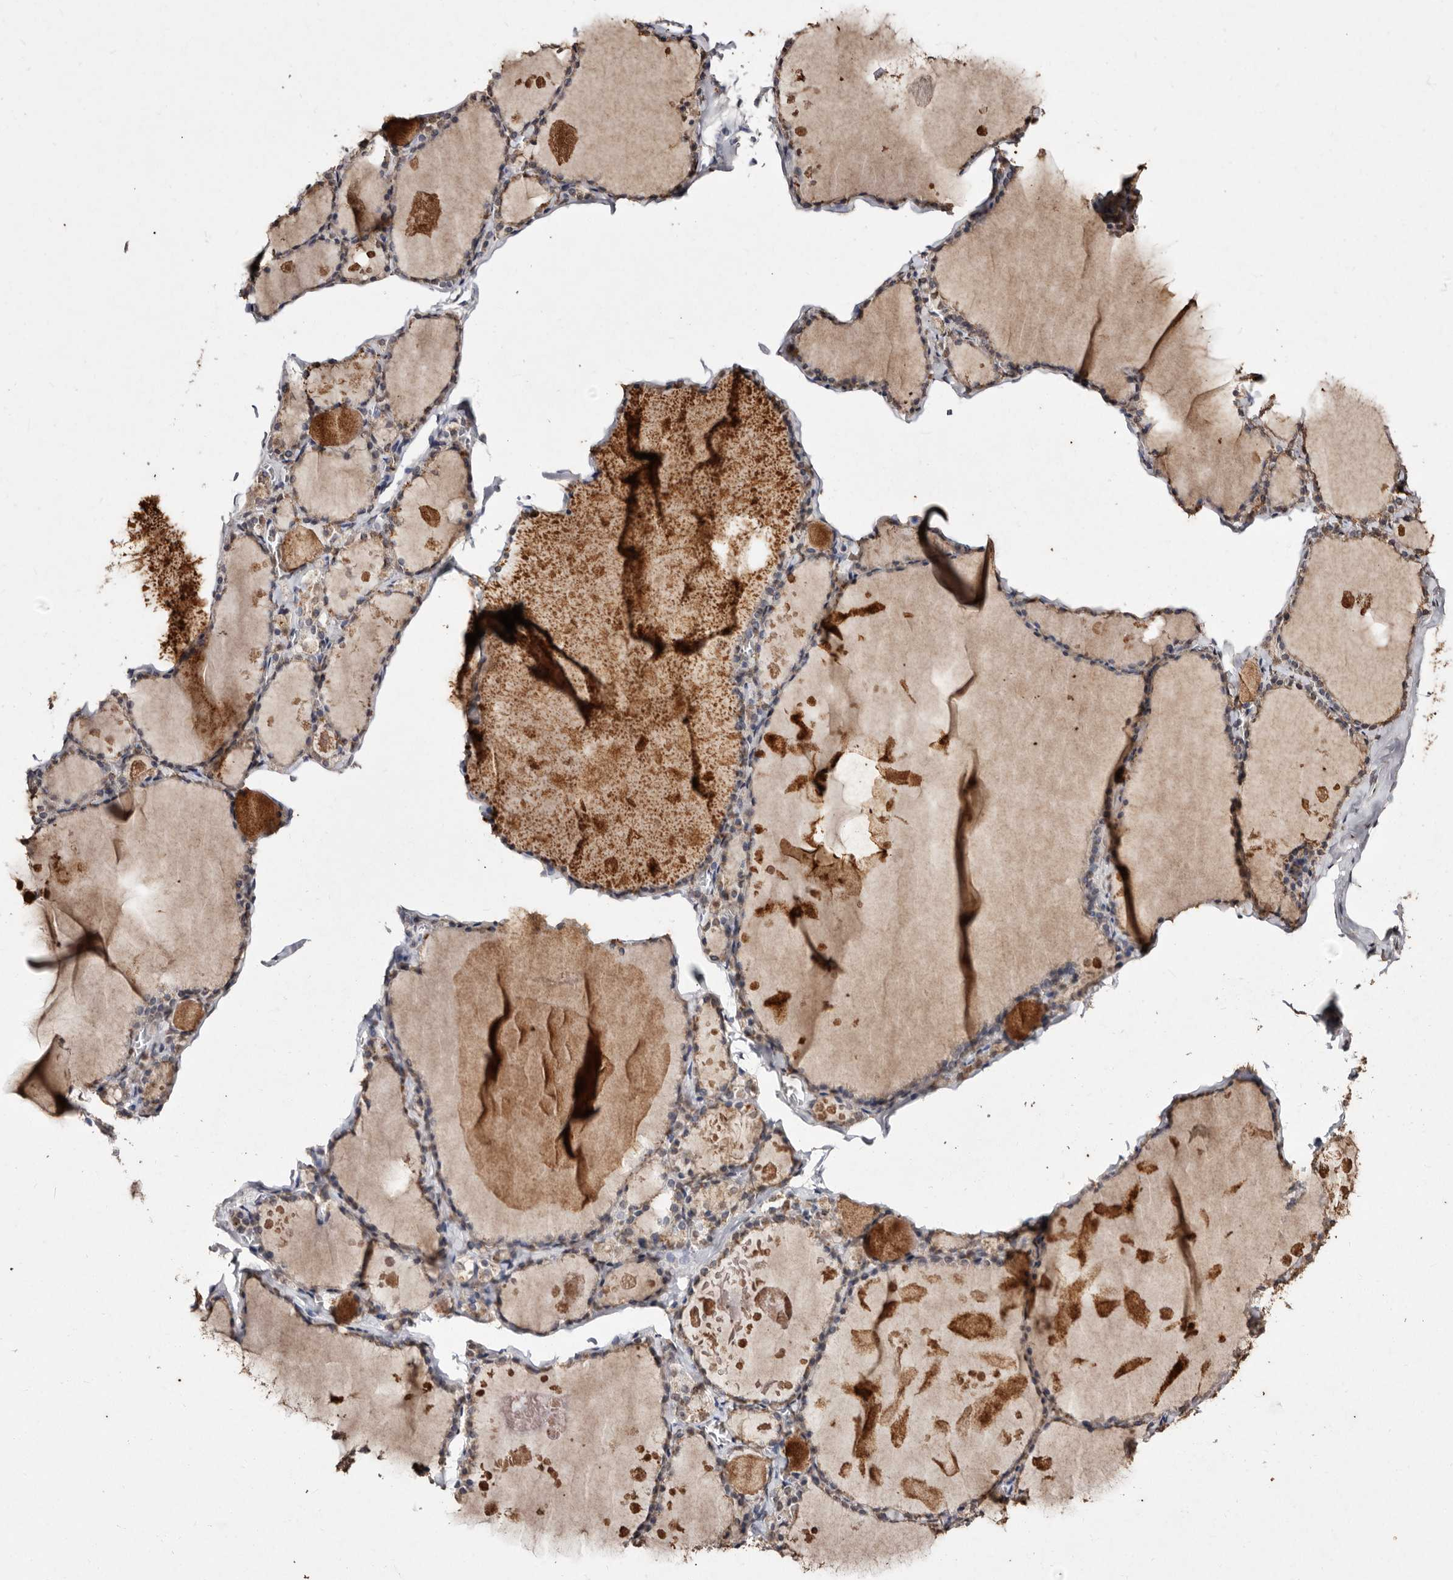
{"staining": {"intensity": "negative", "quantity": "none", "location": "none"}, "tissue": "thyroid gland", "cell_type": "Glandular cells", "image_type": "normal", "snomed": [{"axis": "morphology", "description": "Normal tissue, NOS"}, {"axis": "topography", "description": "Thyroid gland"}], "caption": "Immunohistochemical staining of benign human thyroid gland demonstrates no significant expression in glandular cells. Nuclei are stained in blue.", "gene": "ERBB4", "patient": {"sex": "male", "age": 56}}